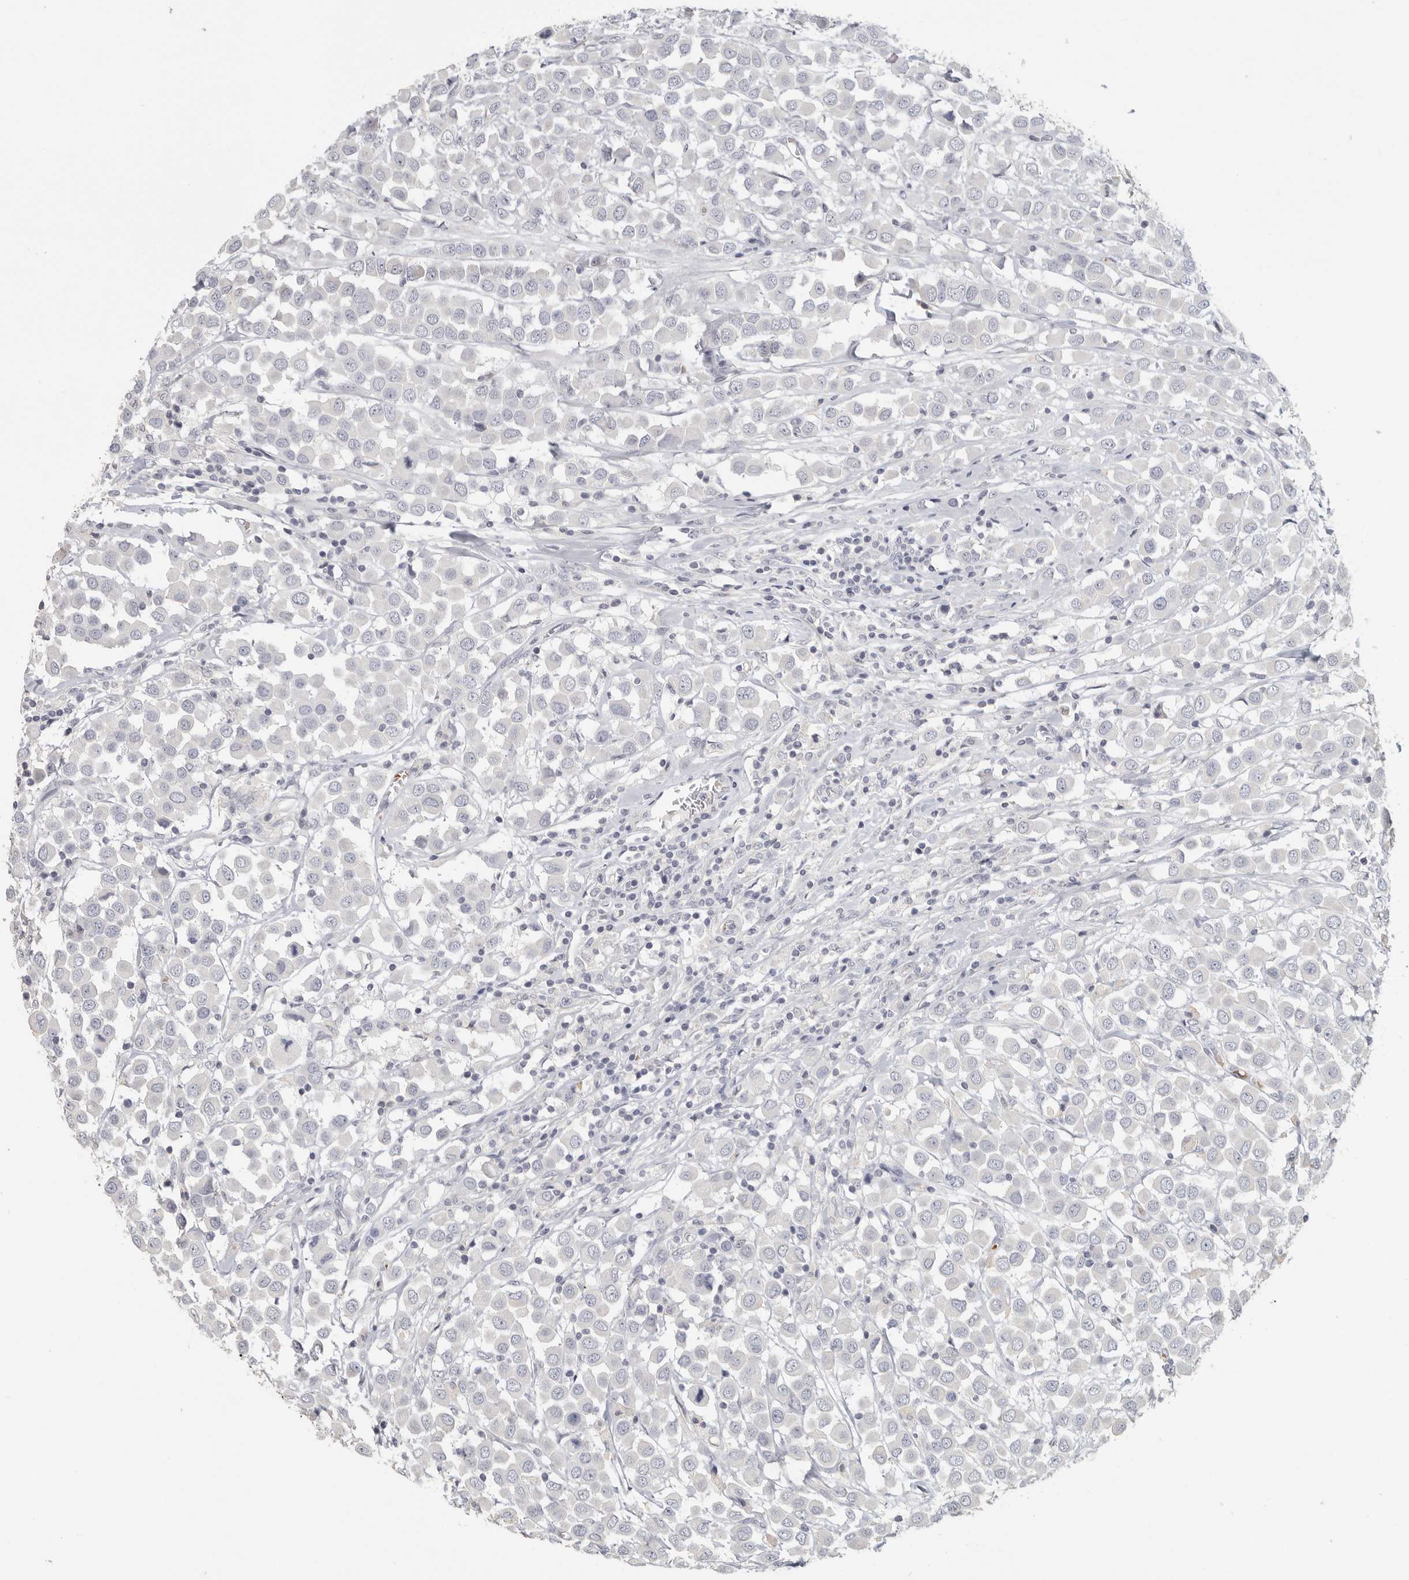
{"staining": {"intensity": "negative", "quantity": "none", "location": "none"}, "tissue": "breast cancer", "cell_type": "Tumor cells", "image_type": "cancer", "snomed": [{"axis": "morphology", "description": "Duct carcinoma"}, {"axis": "topography", "description": "Breast"}], "caption": "This micrograph is of breast intraductal carcinoma stained with immunohistochemistry (IHC) to label a protein in brown with the nuclei are counter-stained blue. There is no staining in tumor cells.", "gene": "DNAJC11", "patient": {"sex": "female", "age": 61}}